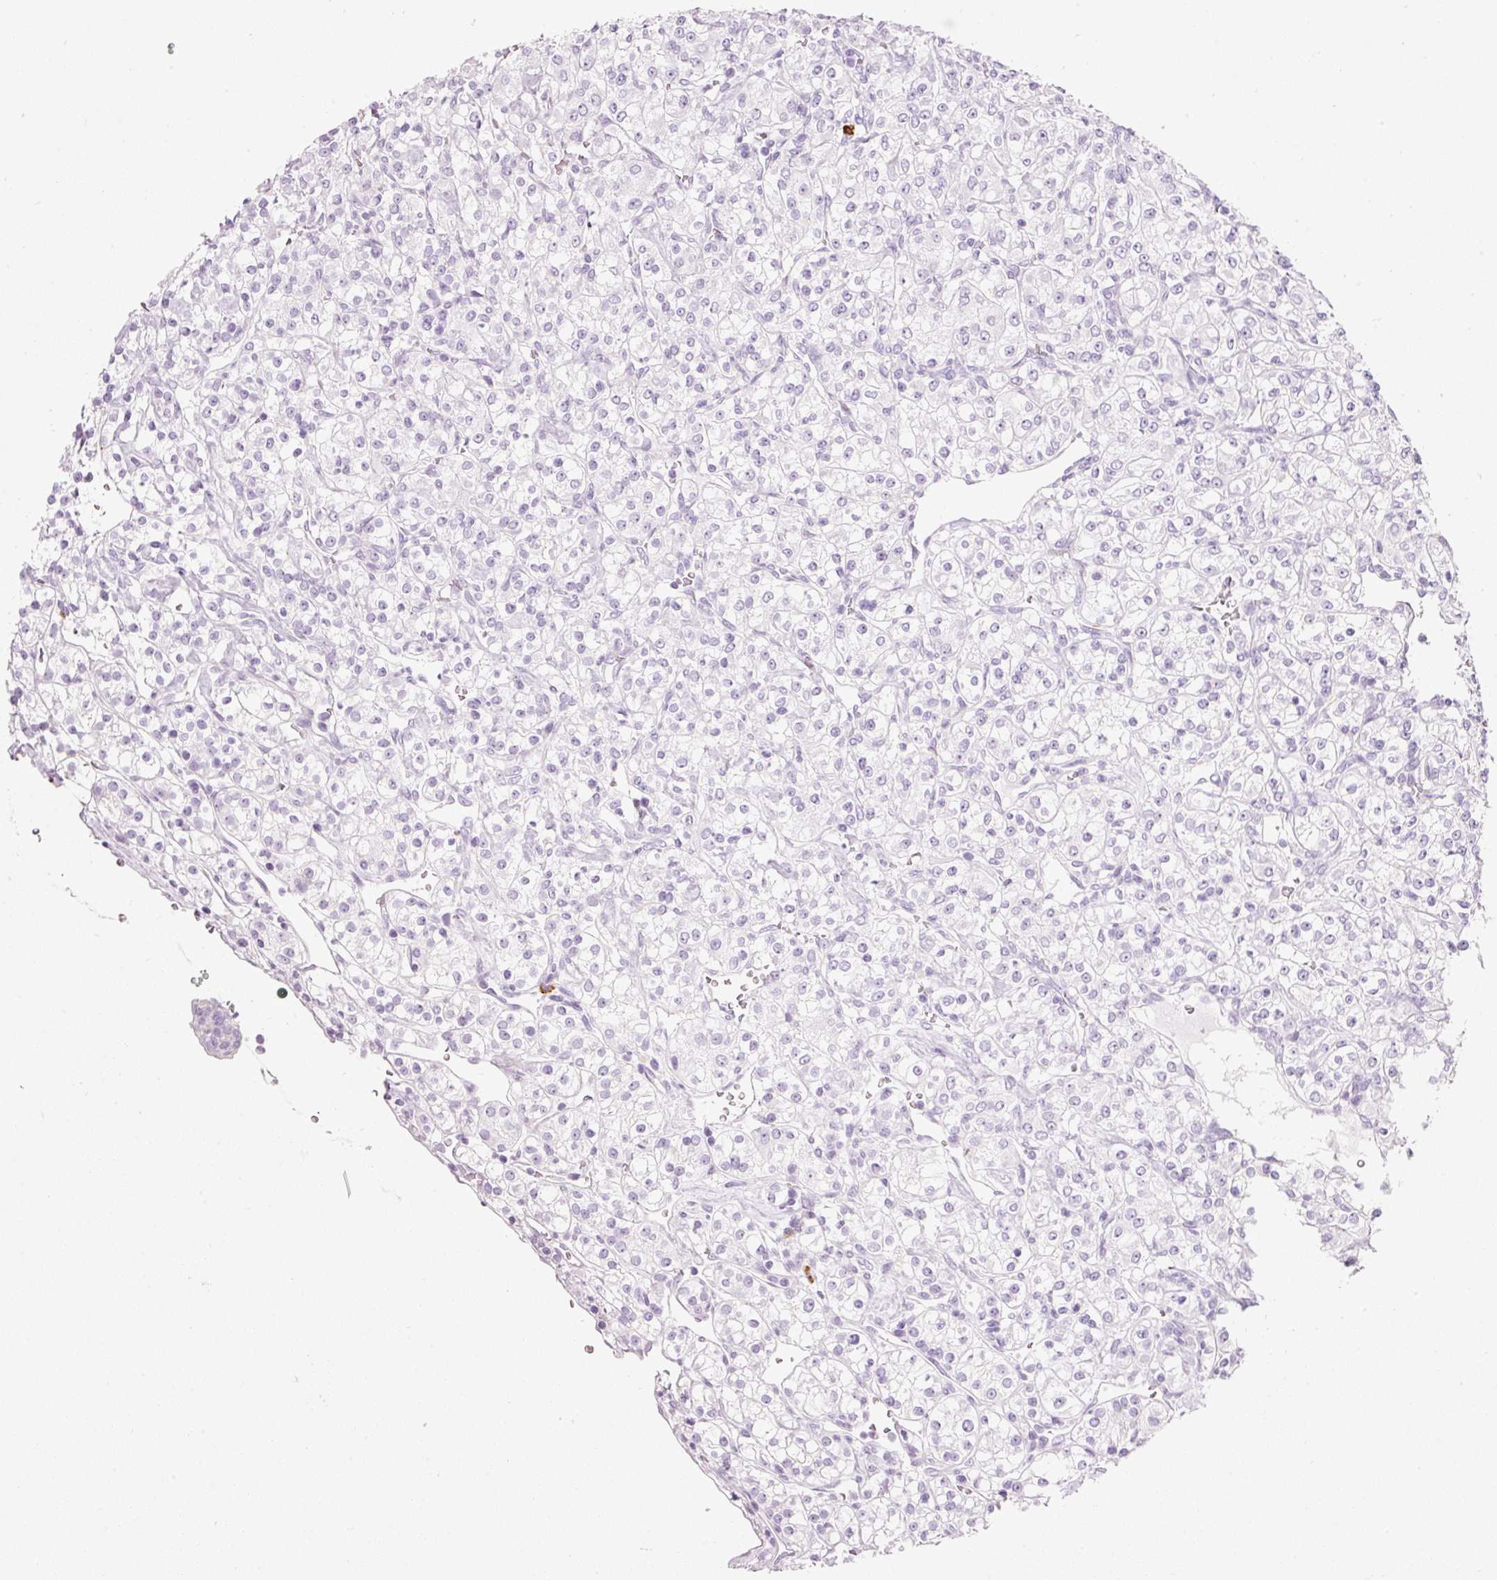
{"staining": {"intensity": "negative", "quantity": "none", "location": "none"}, "tissue": "renal cancer", "cell_type": "Tumor cells", "image_type": "cancer", "snomed": [{"axis": "morphology", "description": "Adenocarcinoma, NOS"}, {"axis": "topography", "description": "Kidney"}], "caption": "DAB immunohistochemical staining of renal cancer reveals no significant staining in tumor cells.", "gene": "CMA1", "patient": {"sex": "male", "age": 77}}